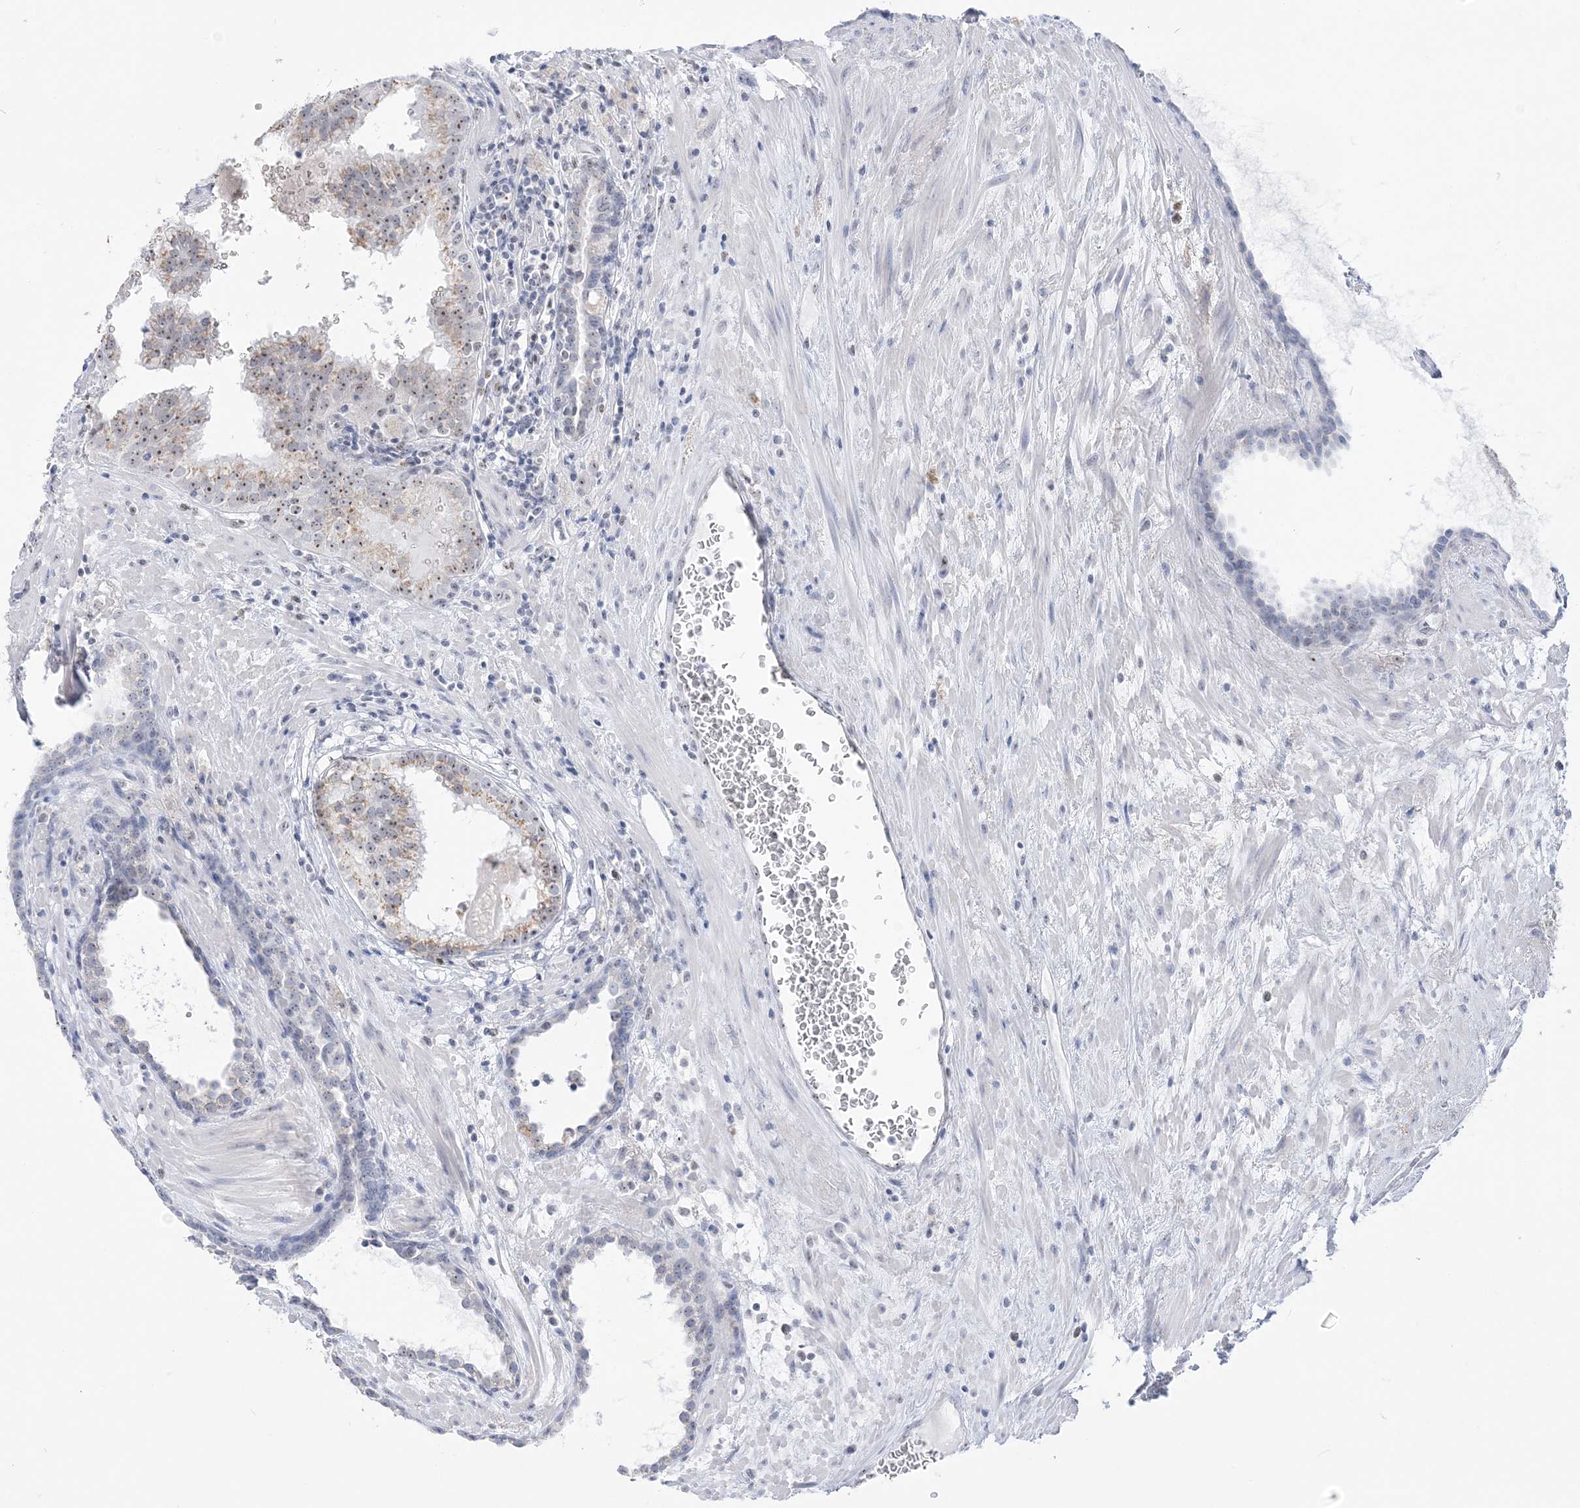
{"staining": {"intensity": "weak", "quantity": ">75%", "location": "cytoplasmic/membranous"}, "tissue": "prostate cancer", "cell_type": "Tumor cells", "image_type": "cancer", "snomed": [{"axis": "morphology", "description": "Adenocarcinoma, High grade"}, {"axis": "topography", "description": "Prostate"}], "caption": "An IHC histopathology image of tumor tissue is shown. Protein staining in brown labels weak cytoplasmic/membranous positivity in adenocarcinoma (high-grade) (prostate) within tumor cells. (Stains: DAB in brown, nuclei in blue, Microscopy: brightfield microscopy at high magnification).", "gene": "DDX21", "patient": {"sex": "male", "age": 68}}